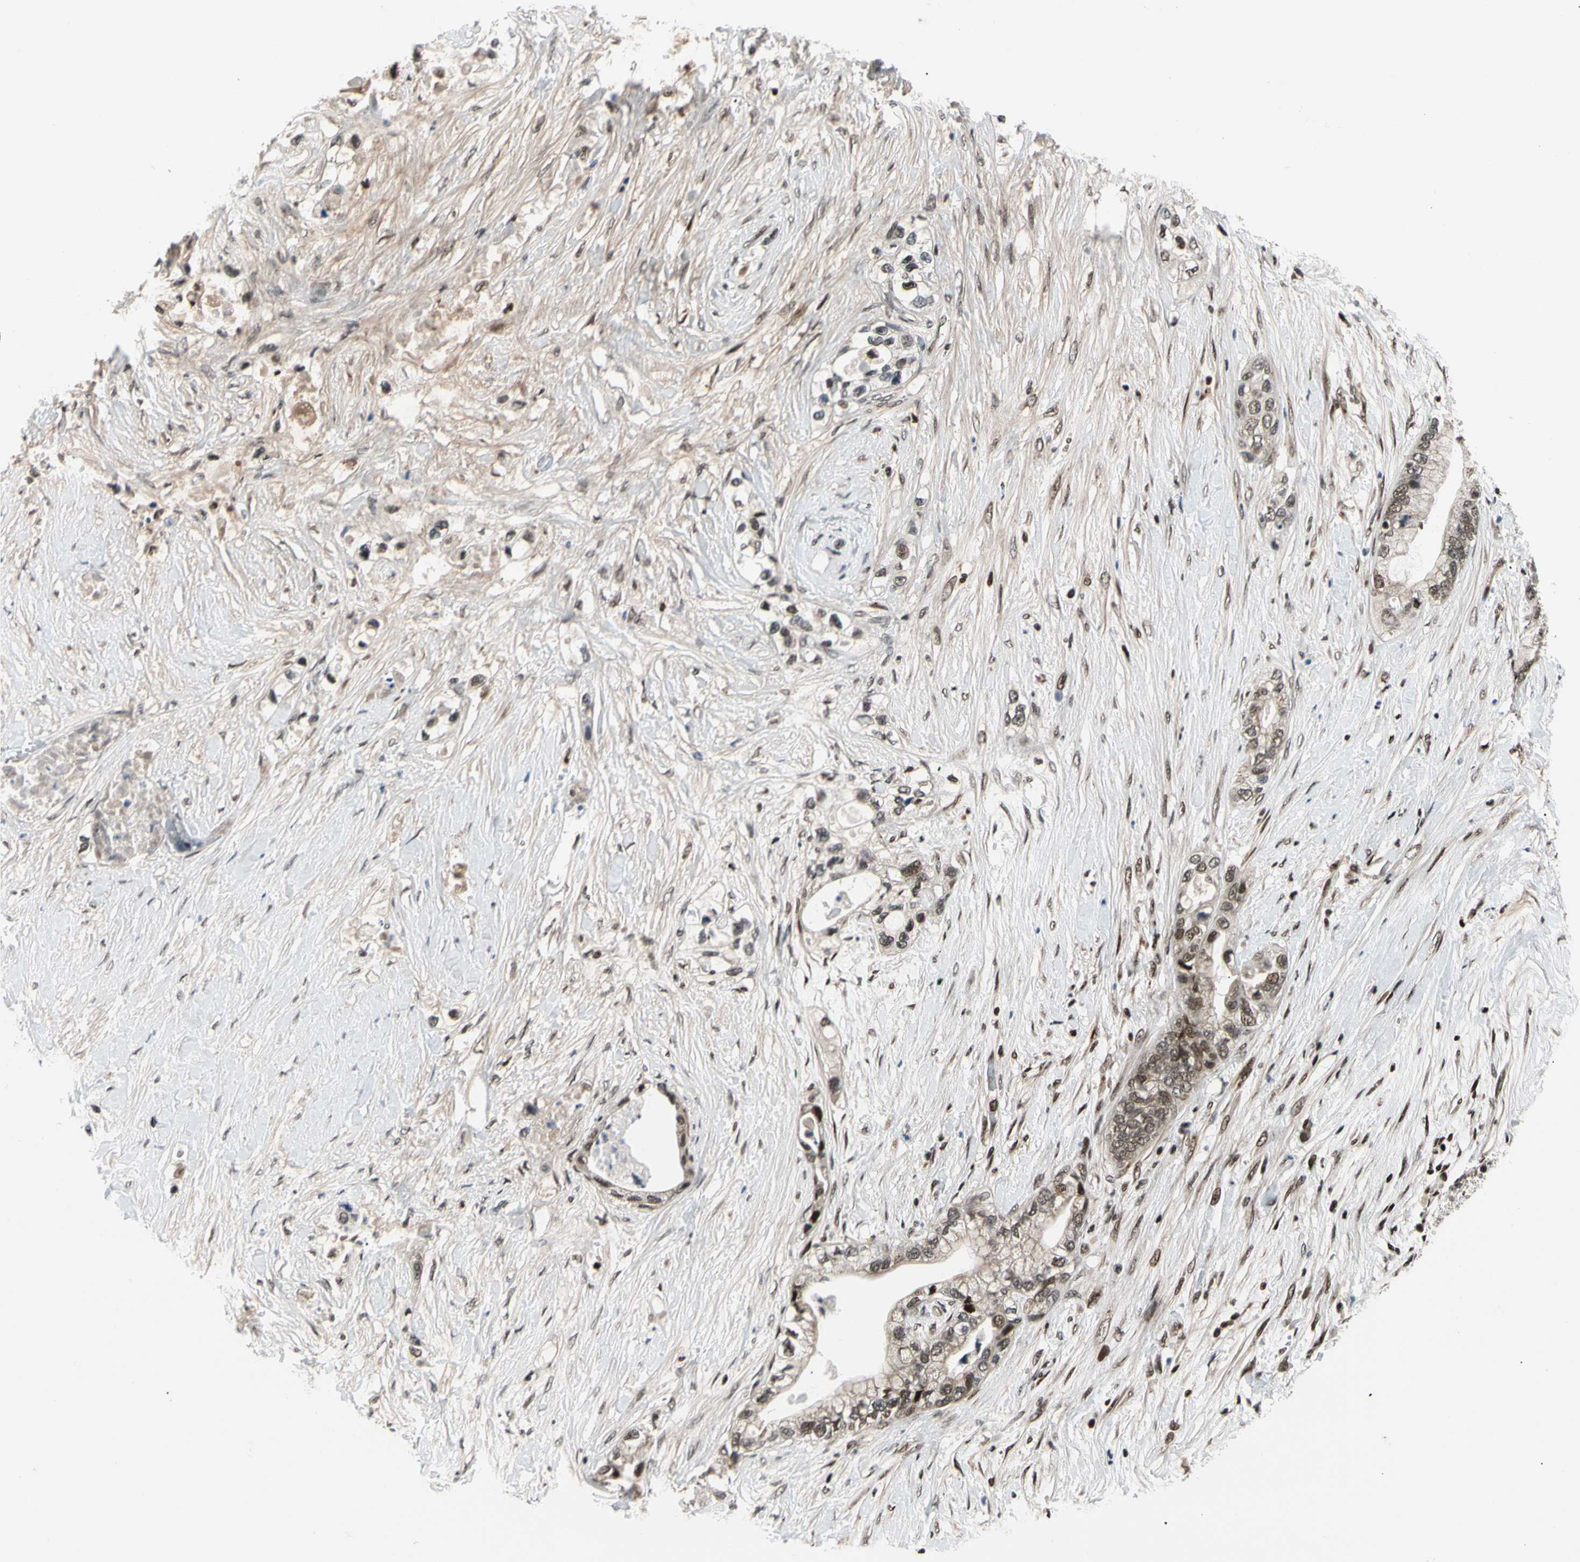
{"staining": {"intensity": "moderate", "quantity": "25%-75%", "location": "nuclear"}, "tissue": "pancreatic cancer", "cell_type": "Tumor cells", "image_type": "cancer", "snomed": [{"axis": "morphology", "description": "Adenocarcinoma, NOS"}, {"axis": "topography", "description": "Pancreas"}], "caption": "This is an image of immunohistochemistry staining of adenocarcinoma (pancreatic), which shows moderate positivity in the nuclear of tumor cells.", "gene": "E2F1", "patient": {"sex": "female", "age": 70}}